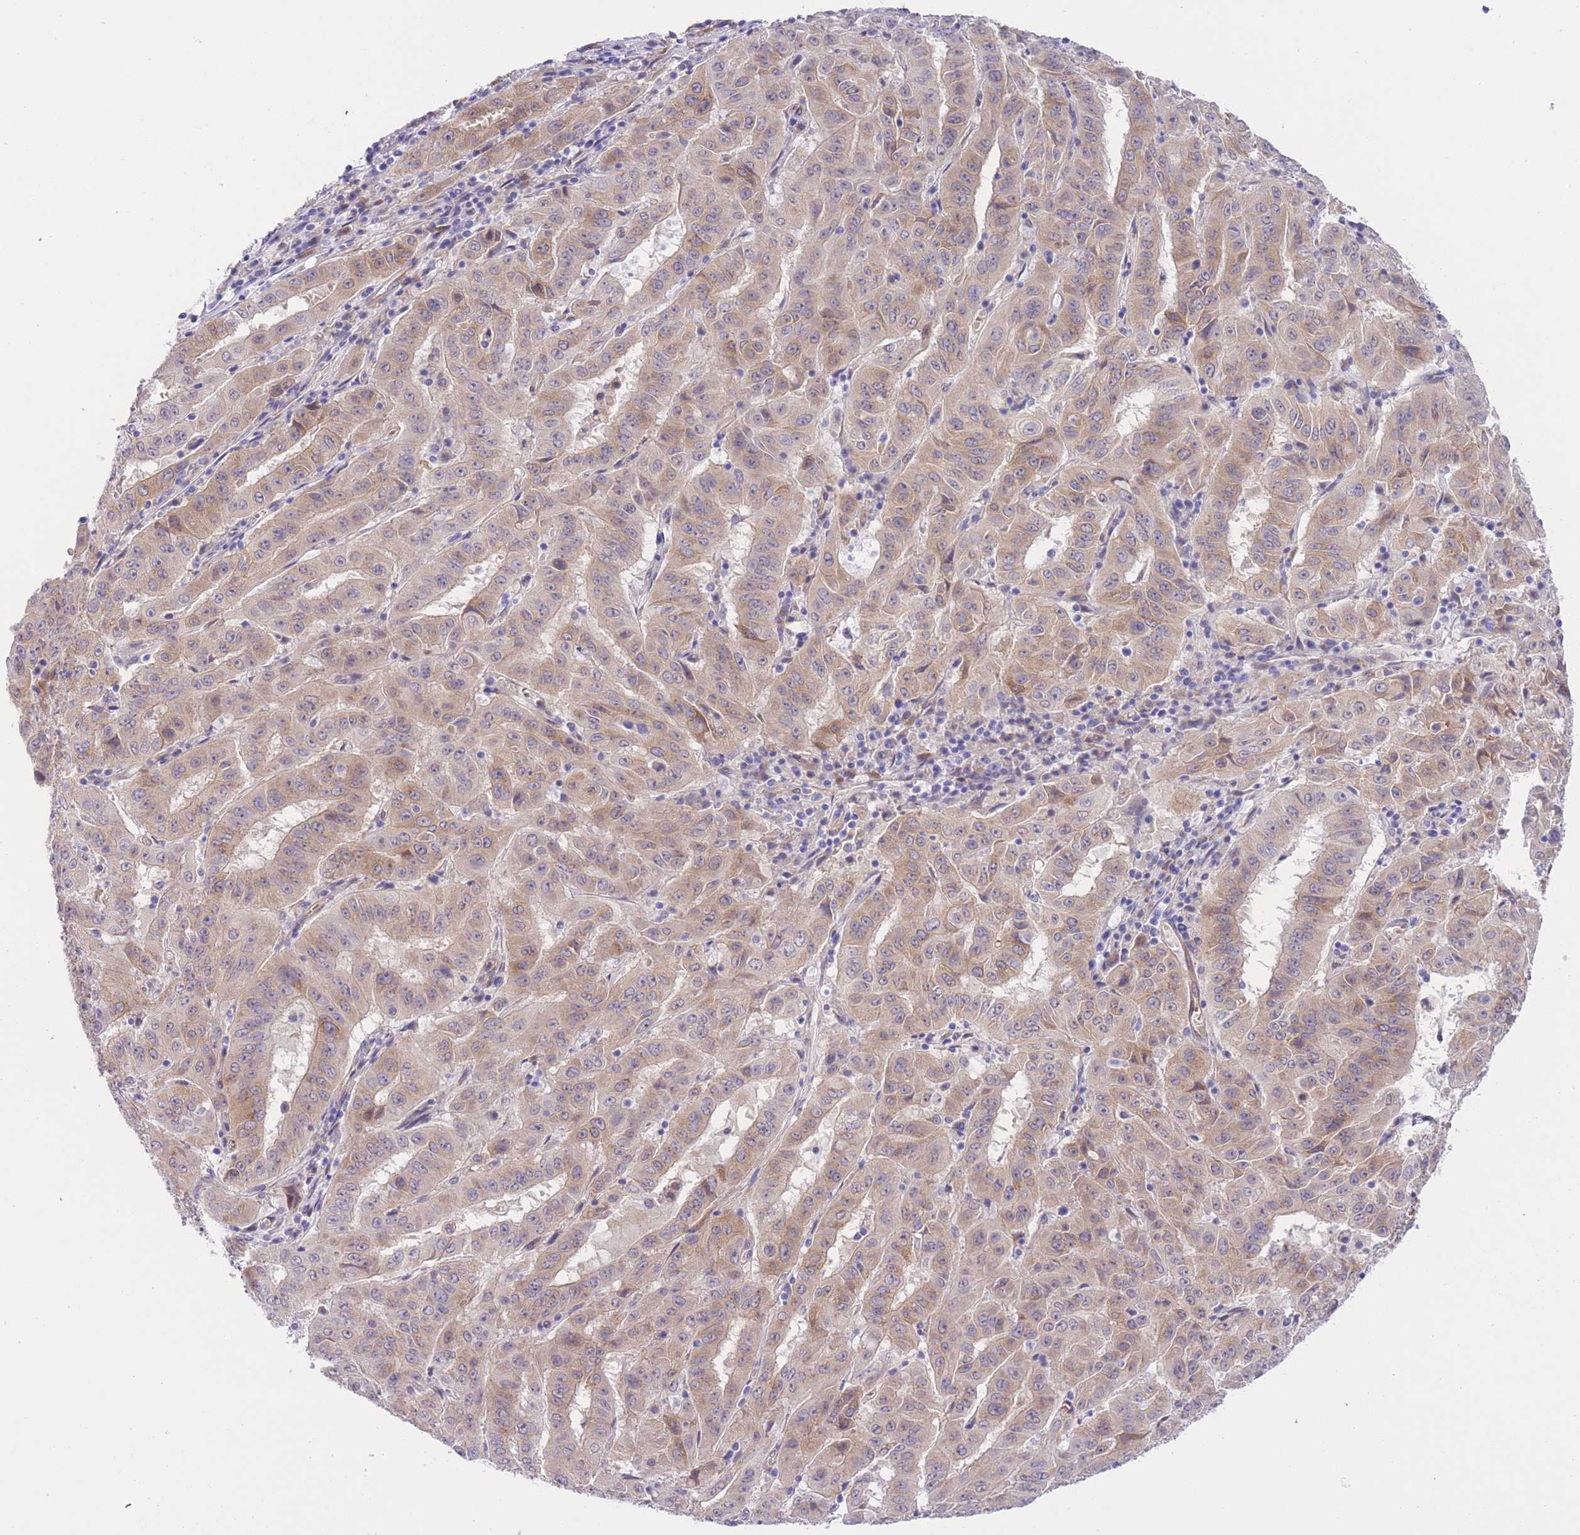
{"staining": {"intensity": "weak", "quantity": ">75%", "location": "cytoplasmic/membranous"}, "tissue": "pancreatic cancer", "cell_type": "Tumor cells", "image_type": "cancer", "snomed": [{"axis": "morphology", "description": "Adenocarcinoma, NOS"}, {"axis": "topography", "description": "Pancreas"}], "caption": "Immunohistochemical staining of pancreatic cancer reveals low levels of weak cytoplasmic/membranous positivity in approximately >75% of tumor cells.", "gene": "WWOX", "patient": {"sex": "male", "age": 63}}